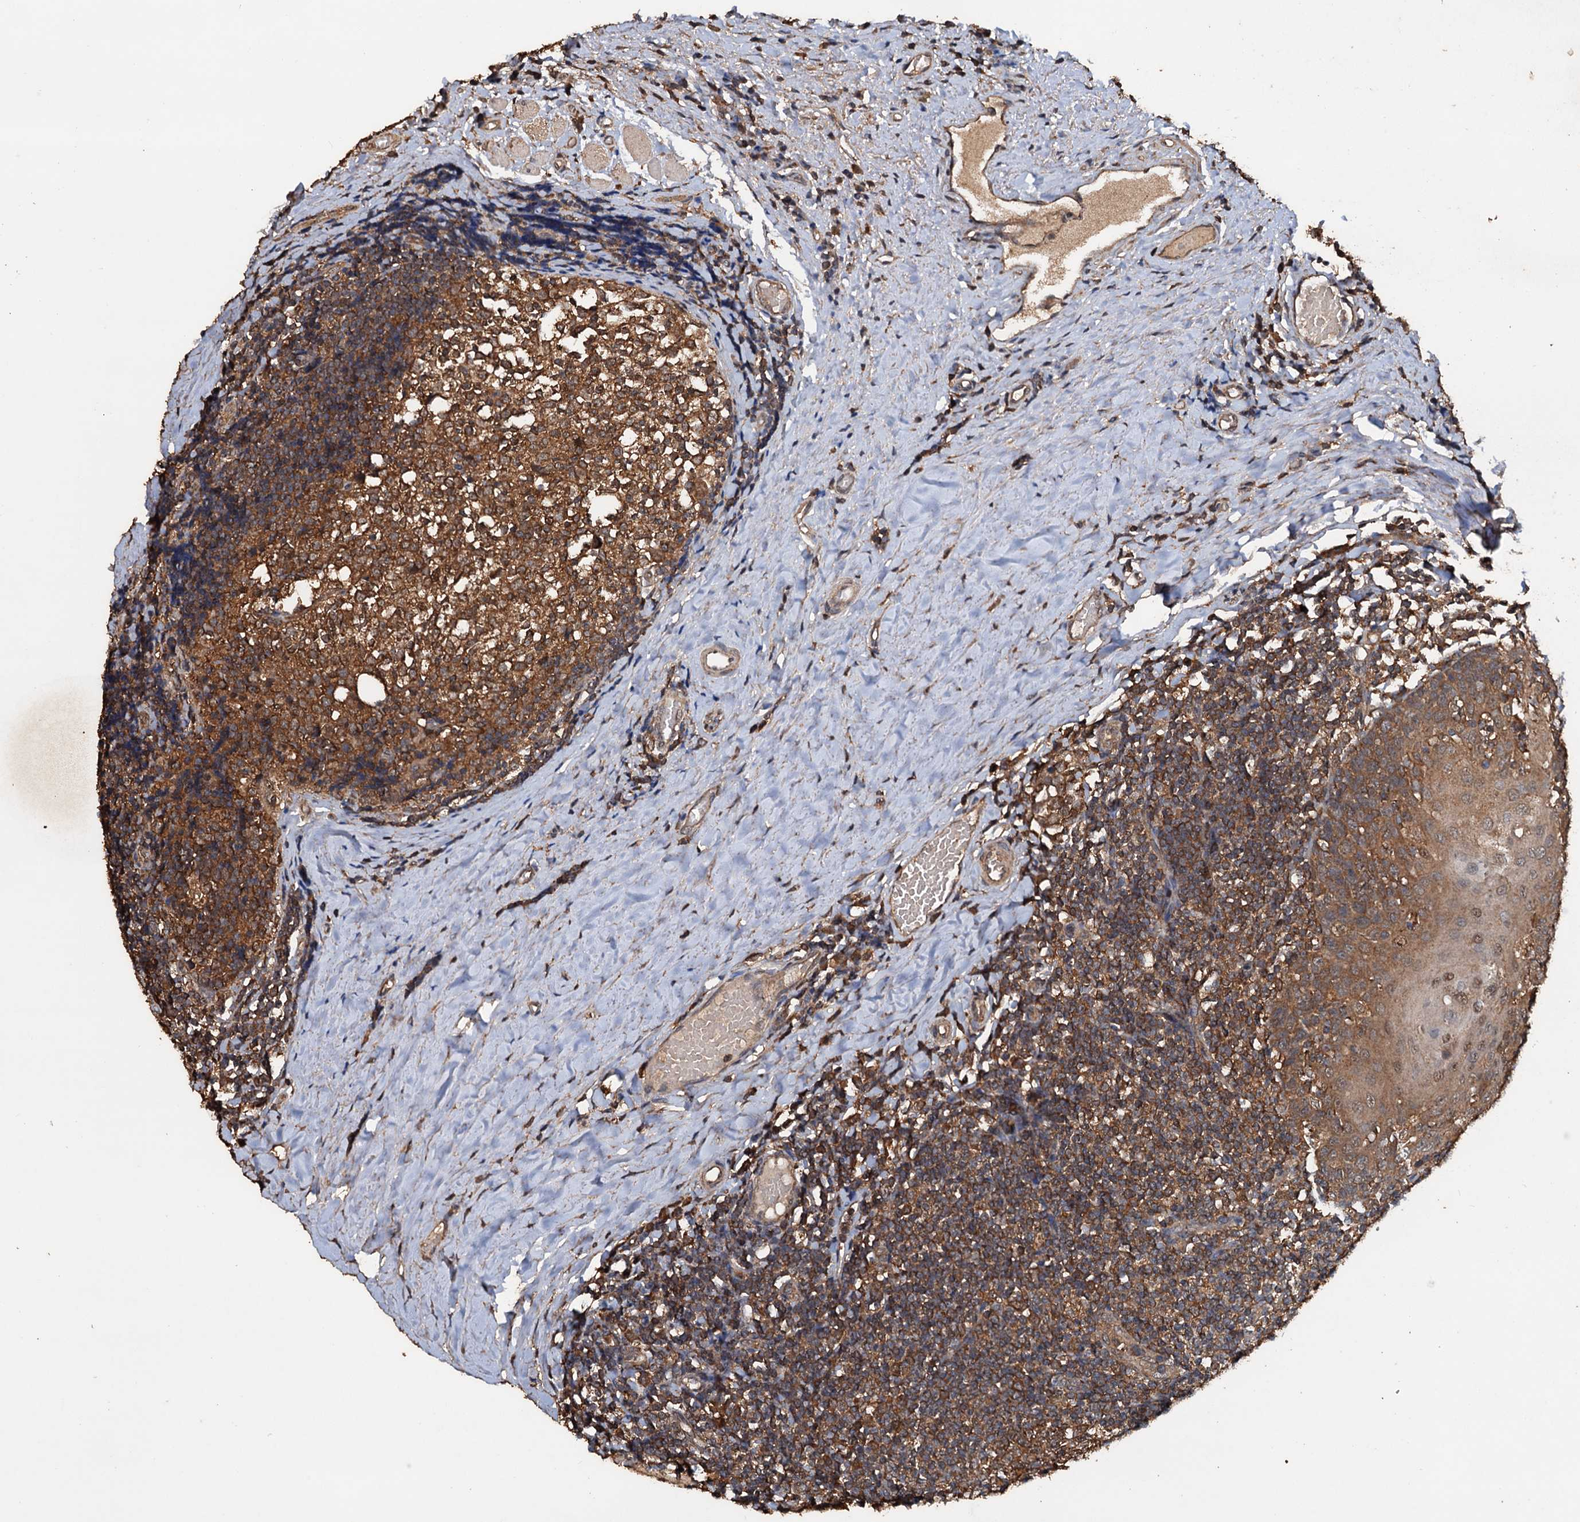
{"staining": {"intensity": "strong", "quantity": ">75%", "location": "cytoplasmic/membranous"}, "tissue": "tonsil", "cell_type": "Germinal center cells", "image_type": "normal", "snomed": [{"axis": "morphology", "description": "Normal tissue, NOS"}, {"axis": "topography", "description": "Tonsil"}], "caption": "Protein staining of unremarkable tonsil demonstrates strong cytoplasmic/membranous staining in approximately >75% of germinal center cells. The staining is performed using DAB brown chromogen to label protein expression. The nuclei are counter-stained blue using hematoxylin.", "gene": "PSMD9", "patient": {"sex": "female", "age": 19}}